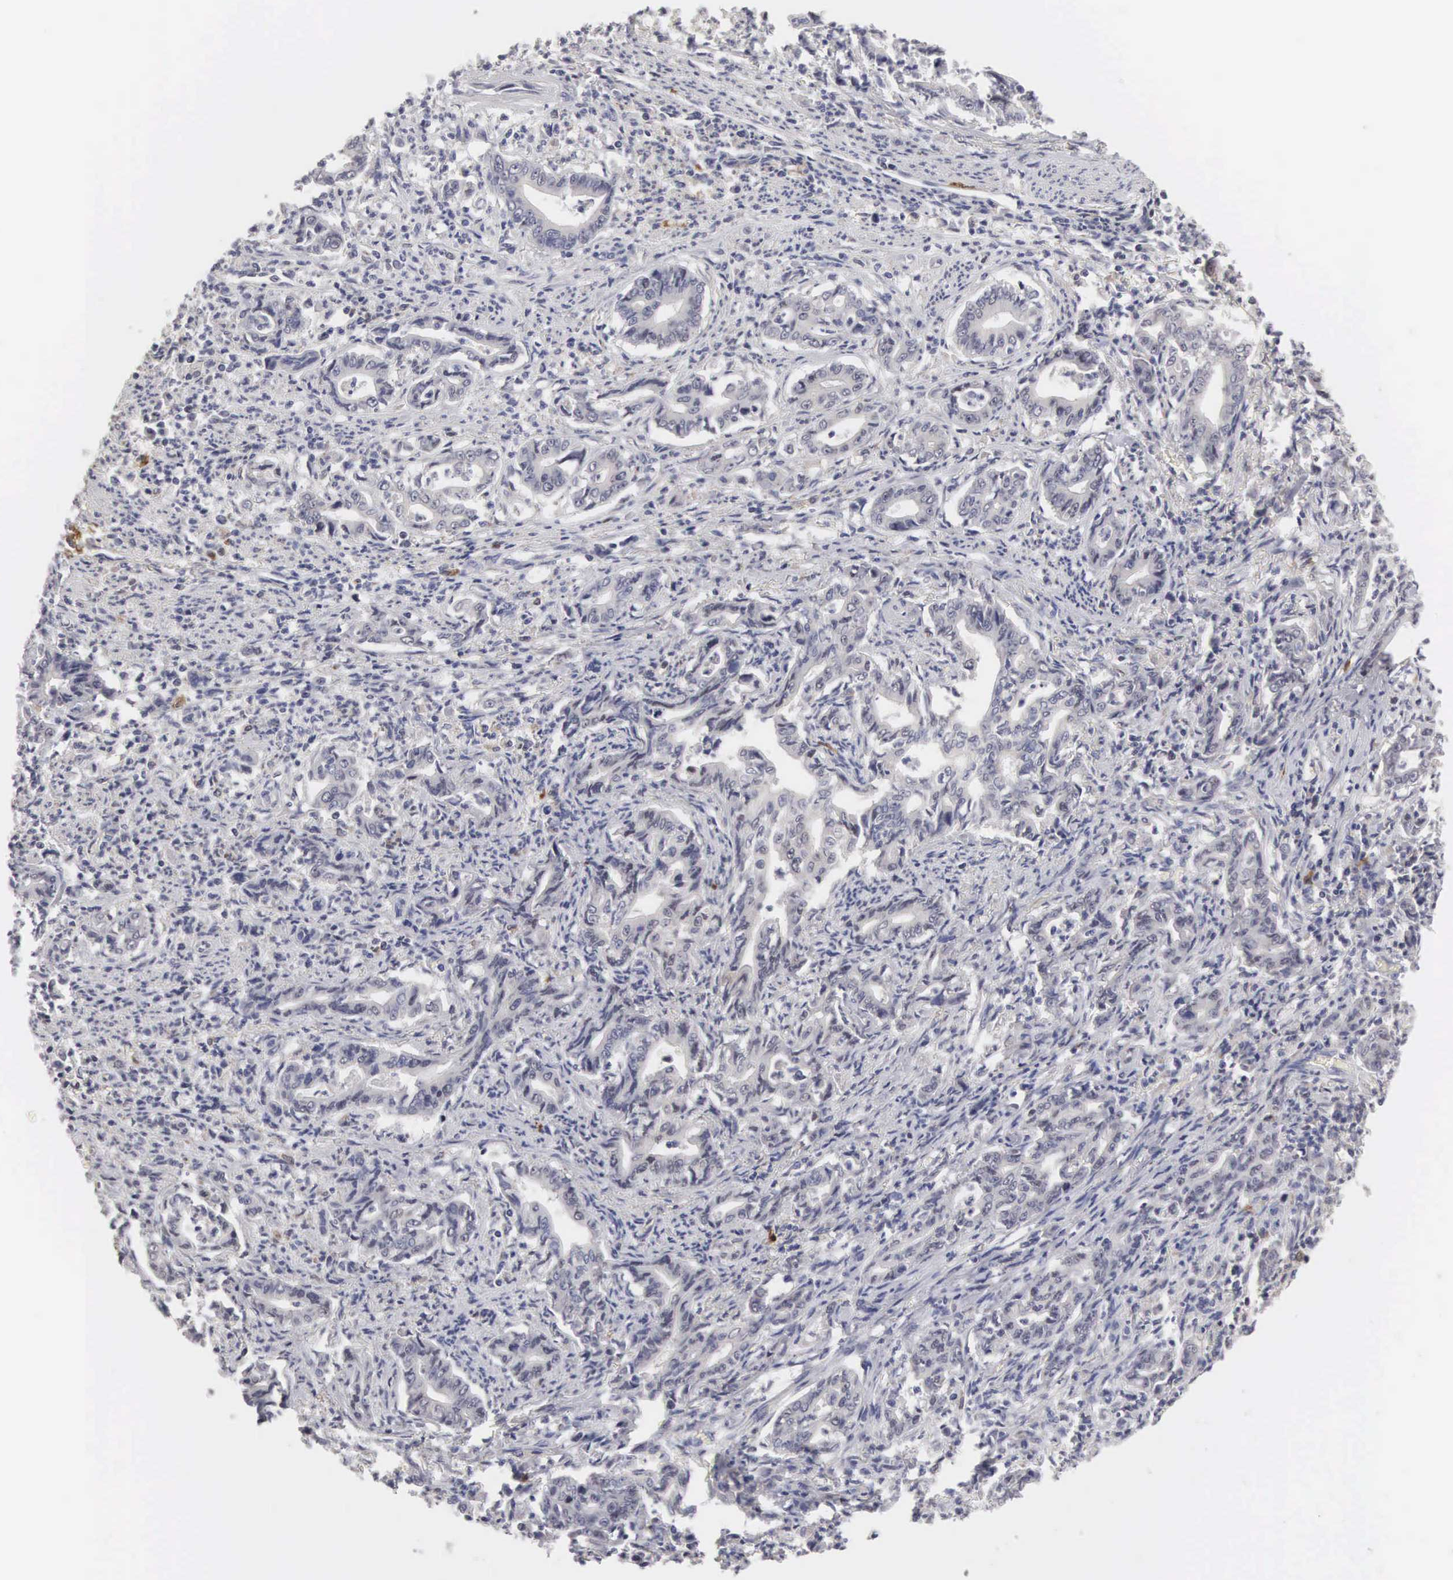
{"staining": {"intensity": "negative", "quantity": "none", "location": "none"}, "tissue": "stomach cancer", "cell_type": "Tumor cells", "image_type": "cancer", "snomed": [{"axis": "morphology", "description": "Adenocarcinoma, NOS"}, {"axis": "topography", "description": "Stomach"}], "caption": "Immunohistochemistry (IHC) photomicrograph of neoplastic tissue: stomach cancer (adenocarcinoma) stained with DAB (3,3'-diaminobenzidine) reveals no significant protein positivity in tumor cells. Nuclei are stained in blue.", "gene": "HMOX1", "patient": {"sex": "female", "age": 76}}